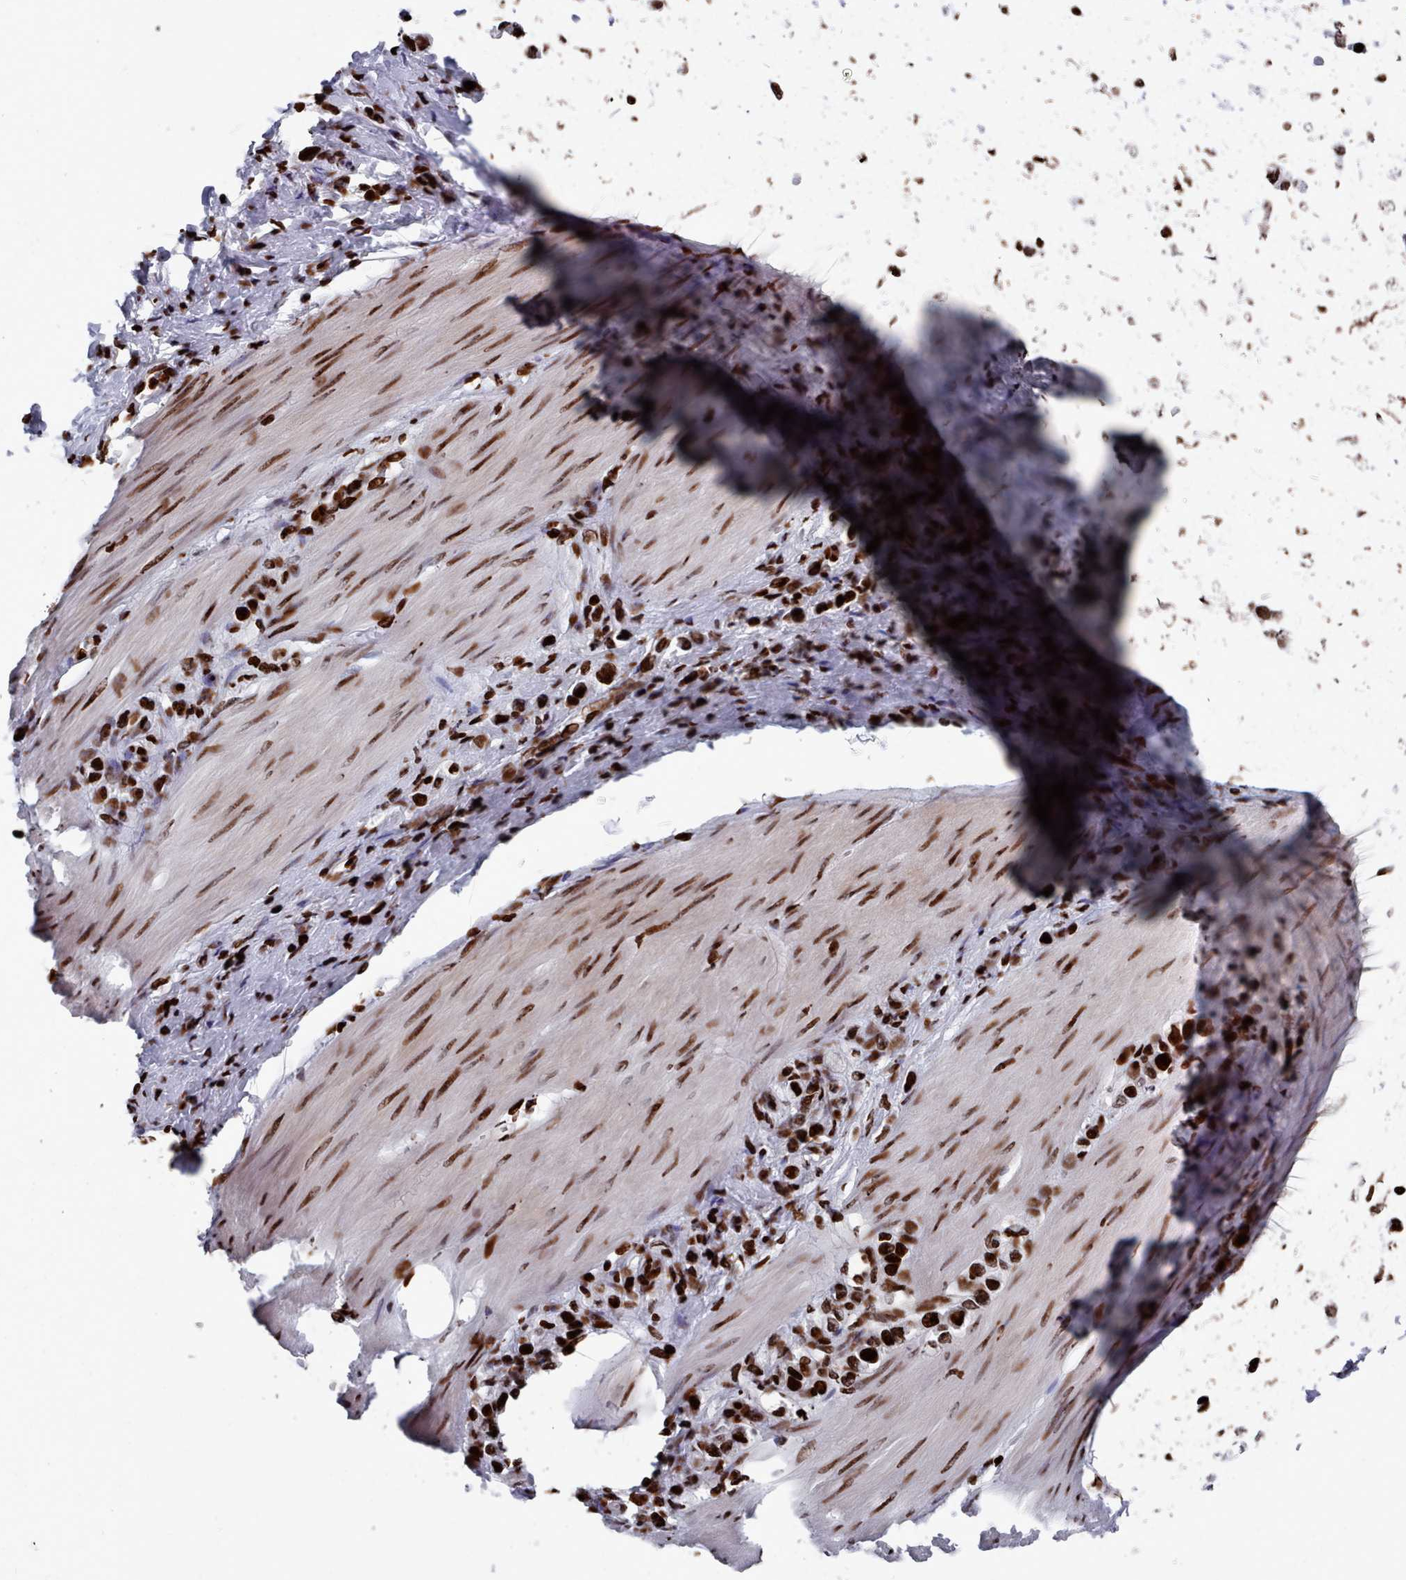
{"staining": {"intensity": "strong", "quantity": ">75%", "location": "nuclear"}, "tissue": "stomach cancer", "cell_type": "Tumor cells", "image_type": "cancer", "snomed": [{"axis": "morphology", "description": "Normal tissue, NOS"}, {"axis": "morphology", "description": "Adenocarcinoma, NOS"}, {"axis": "topography", "description": "Stomach, upper"}, {"axis": "topography", "description": "Stomach"}], "caption": "A histopathology image of human stomach adenocarcinoma stained for a protein shows strong nuclear brown staining in tumor cells. Nuclei are stained in blue.", "gene": "PCDHB12", "patient": {"sex": "female", "age": 65}}